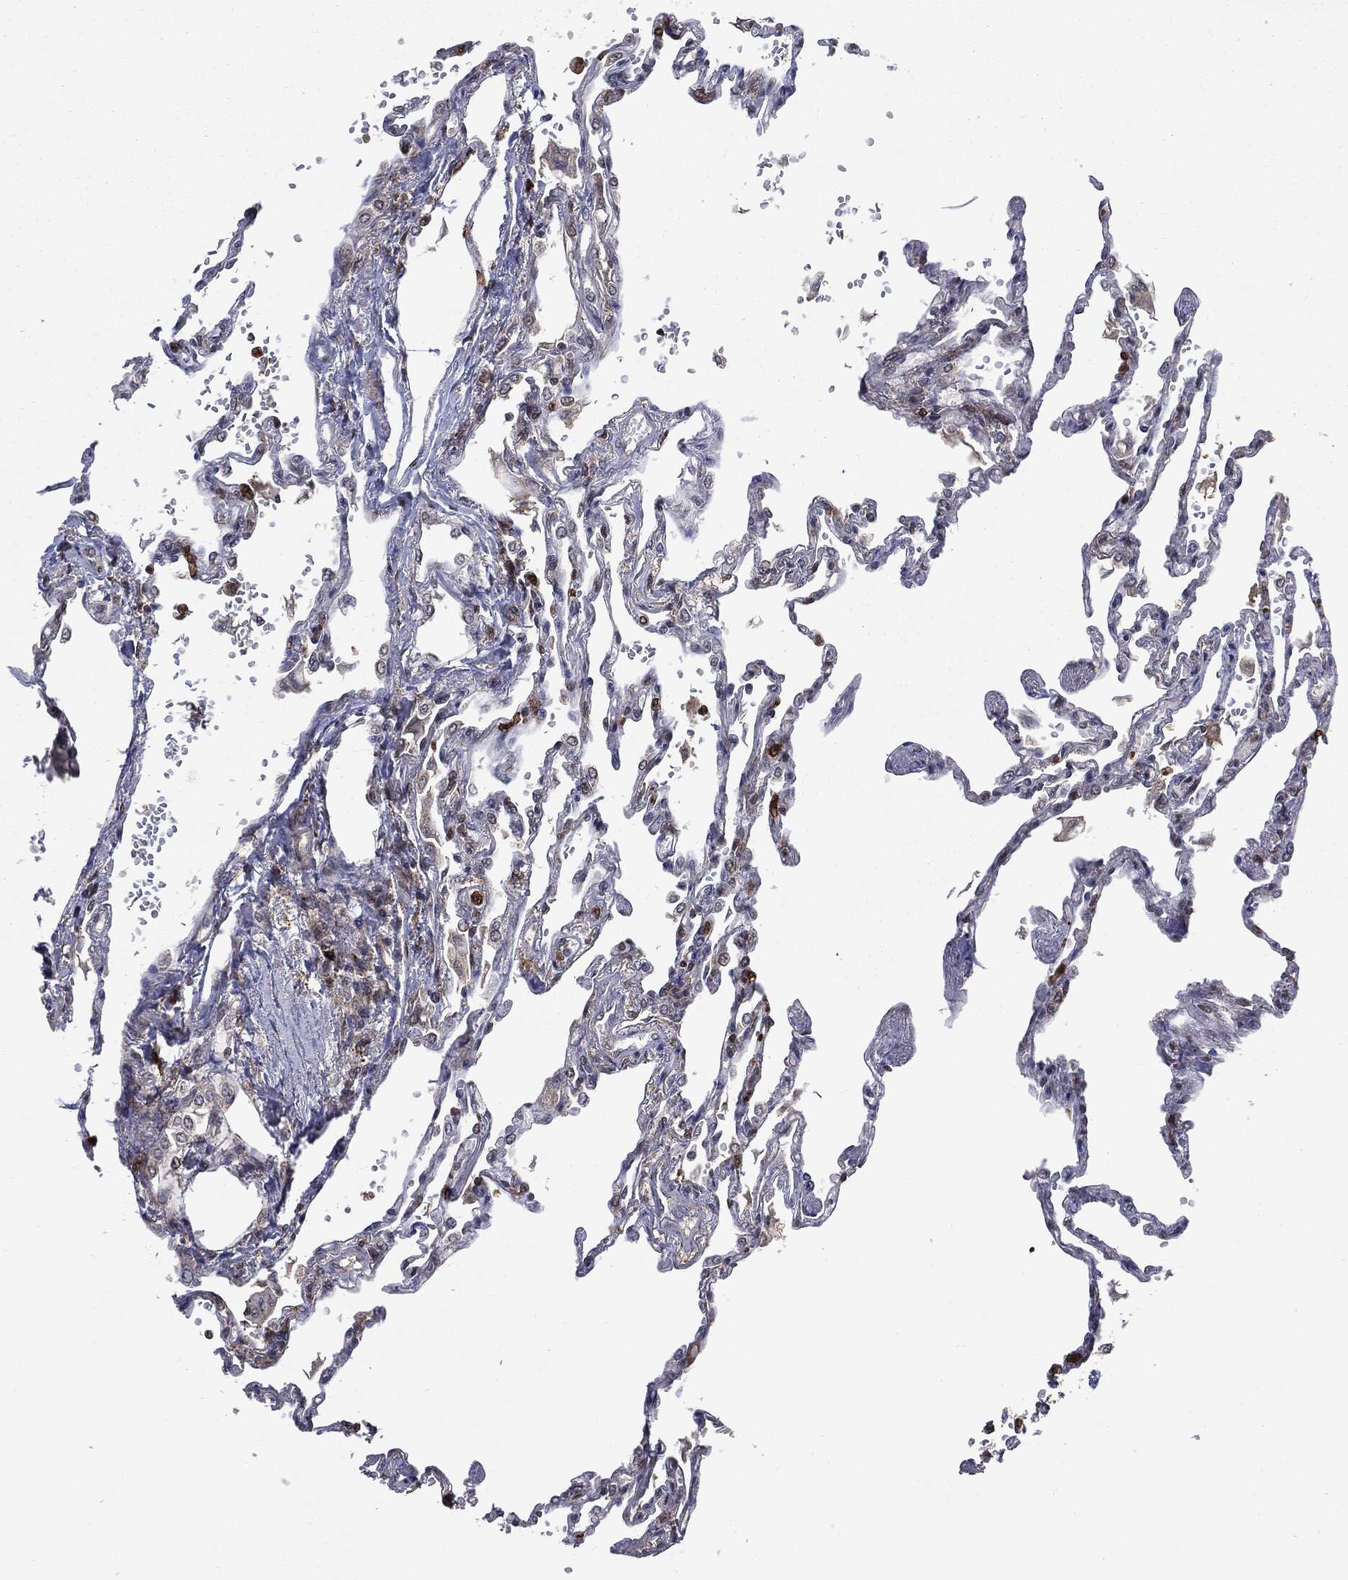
{"staining": {"intensity": "weak", "quantity": "<25%", "location": "nuclear"}, "tissue": "lung", "cell_type": "Alveolar cells", "image_type": "normal", "snomed": [{"axis": "morphology", "description": "Normal tissue, NOS"}, {"axis": "topography", "description": "Lung"}], "caption": "High power microscopy histopathology image of an immunohistochemistry photomicrograph of unremarkable lung, revealing no significant positivity in alveolar cells. (Brightfield microscopy of DAB immunohistochemistry at high magnification).", "gene": "GPI", "patient": {"sex": "male", "age": 78}}